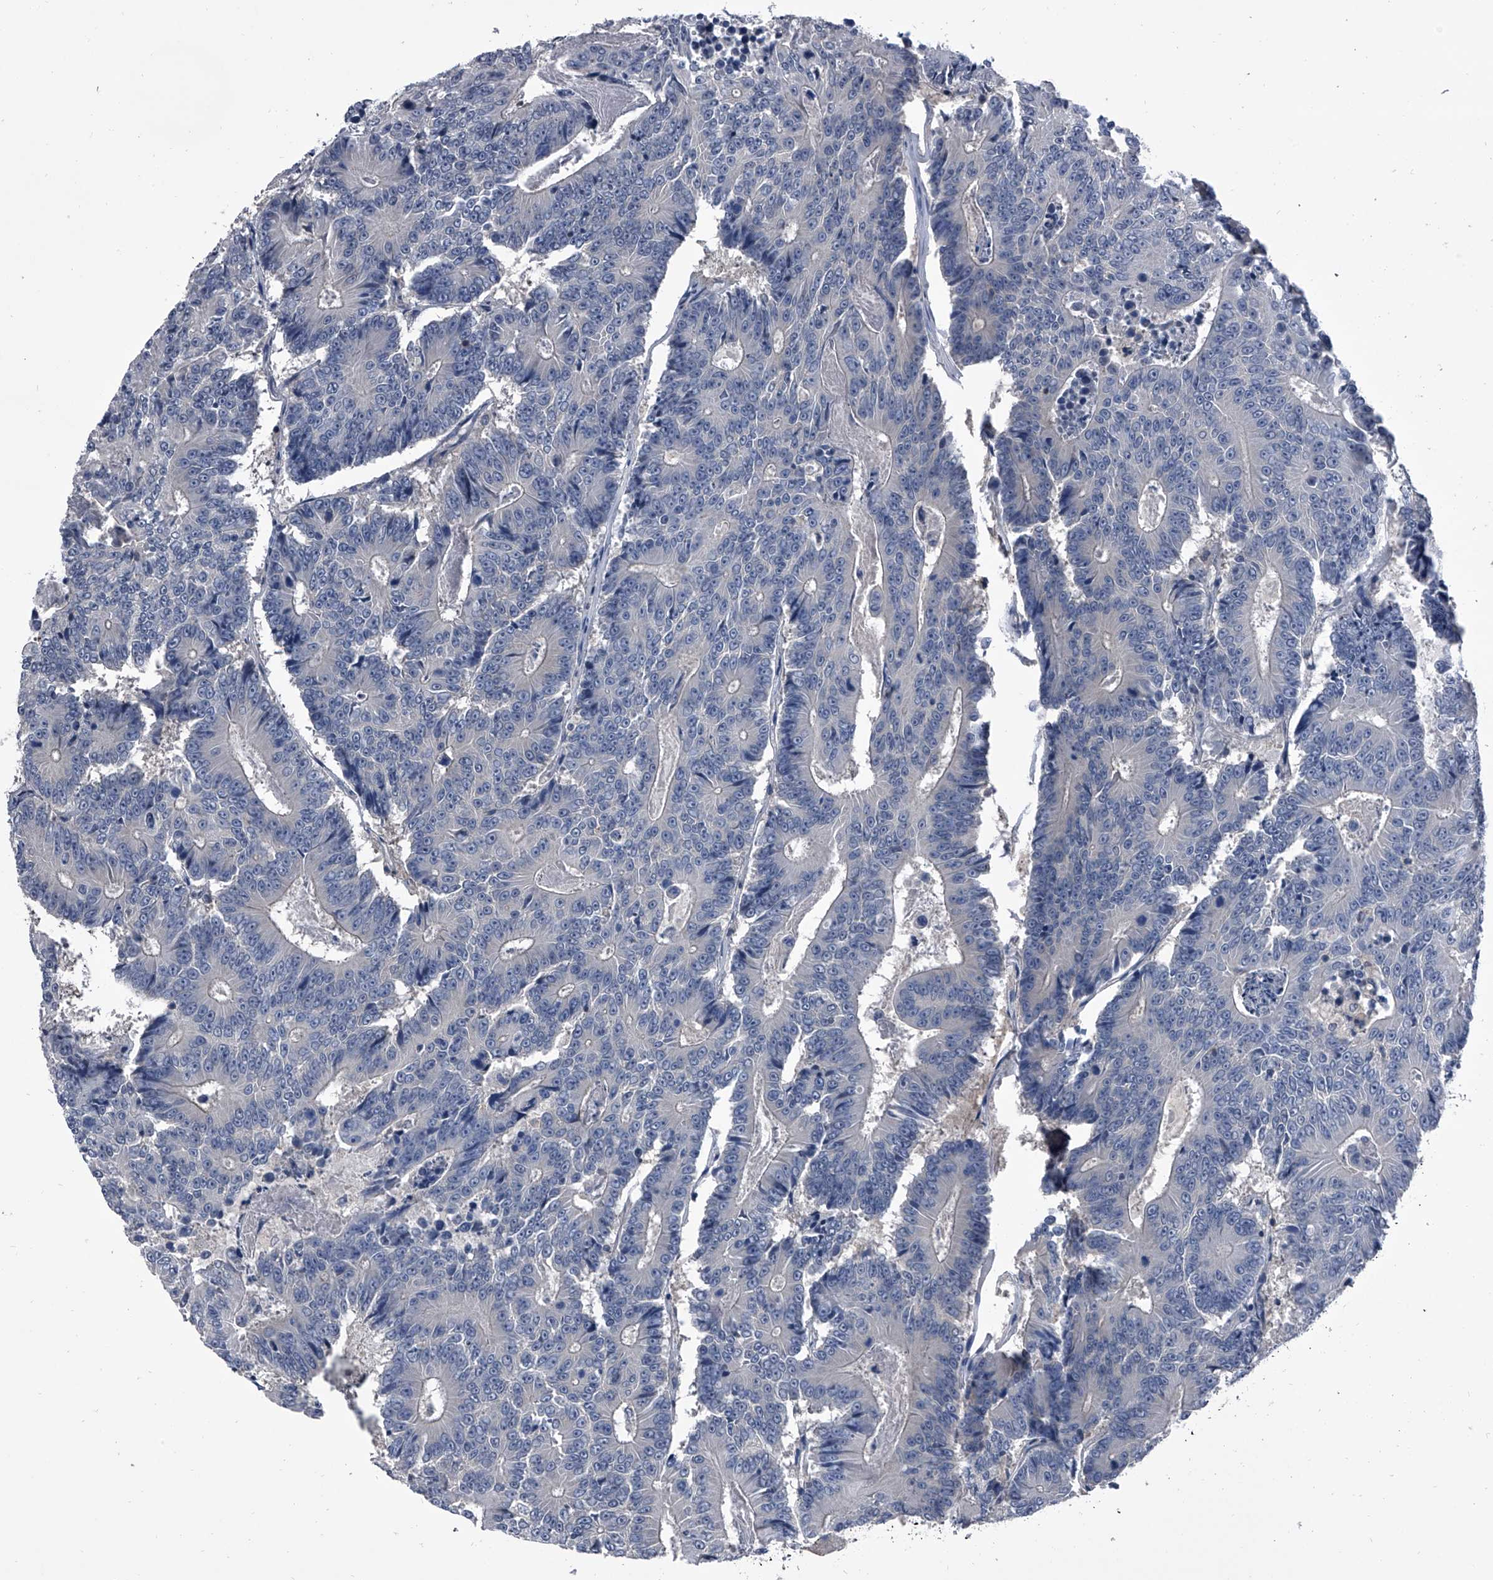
{"staining": {"intensity": "negative", "quantity": "none", "location": "none"}, "tissue": "colorectal cancer", "cell_type": "Tumor cells", "image_type": "cancer", "snomed": [{"axis": "morphology", "description": "Adenocarcinoma, NOS"}, {"axis": "topography", "description": "Colon"}], "caption": "Micrograph shows no significant protein staining in tumor cells of colorectal cancer. Brightfield microscopy of immunohistochemistry (IHC) stained with DAB (brown) and hematoxylin (blue), captured at high magnification.", "gene": "PIP5K1A", "patient": {"sex": "male", "age": 83}}